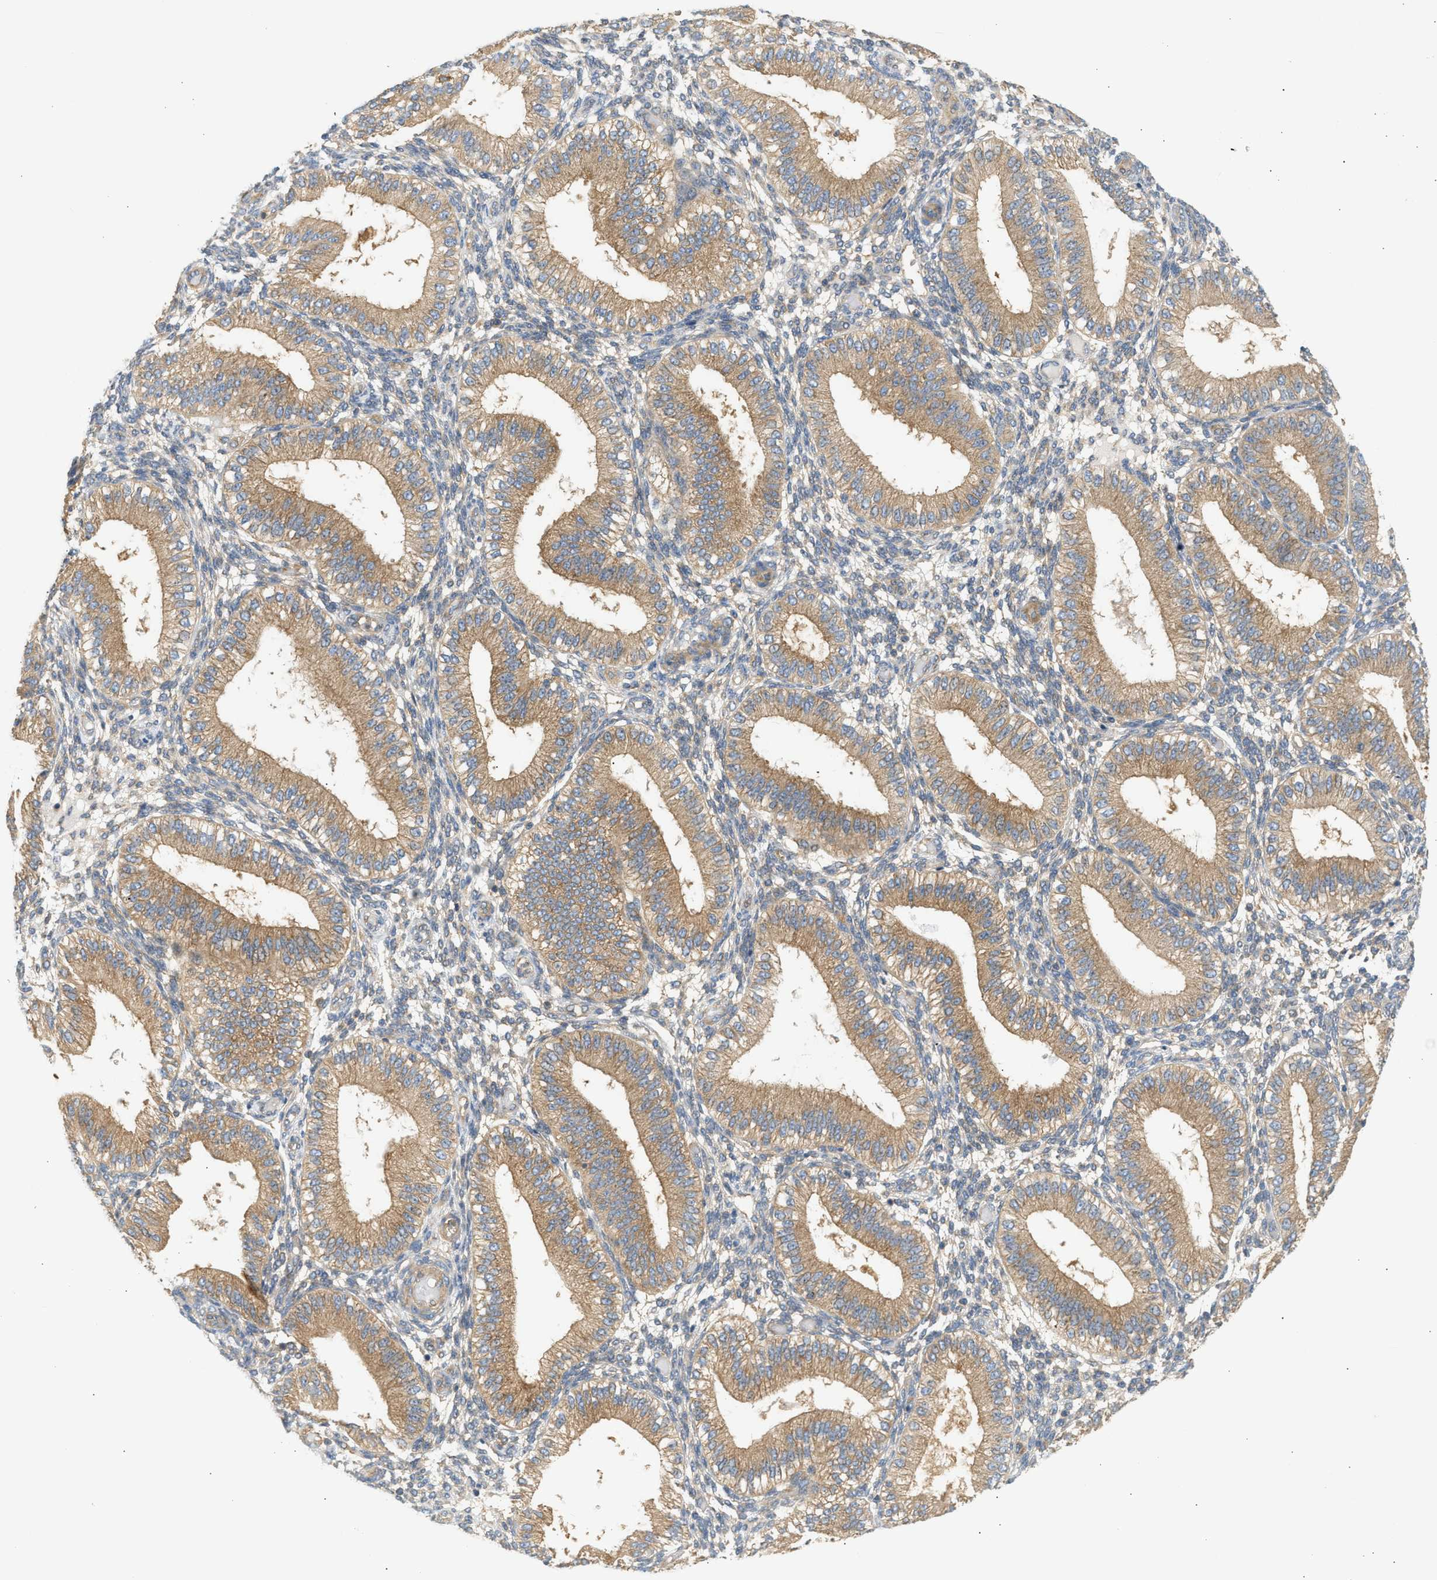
{"staining": {"intensity": "weak", "quantity": "25%-75%", "location": "cytoplasmic/membranous"}, "tissue": "endometrium", "cell_type": "Cells in endometrial stroma", "image_type": "normal", "snomed": [{"axis": "morphology", "description": "Normal tissue, NOS"}, {"axis": "topography", "description": "Endometrium"}], "caption": "An IHC photomicrograph of benign tissue is shown. Protein staining in brown labels weak cytoplasmic/membranous positivity in endometrium within cells in endometrial stroma.", "gene": "PAFAH1B1", "patient": {"sex": "female", "age": 39}}